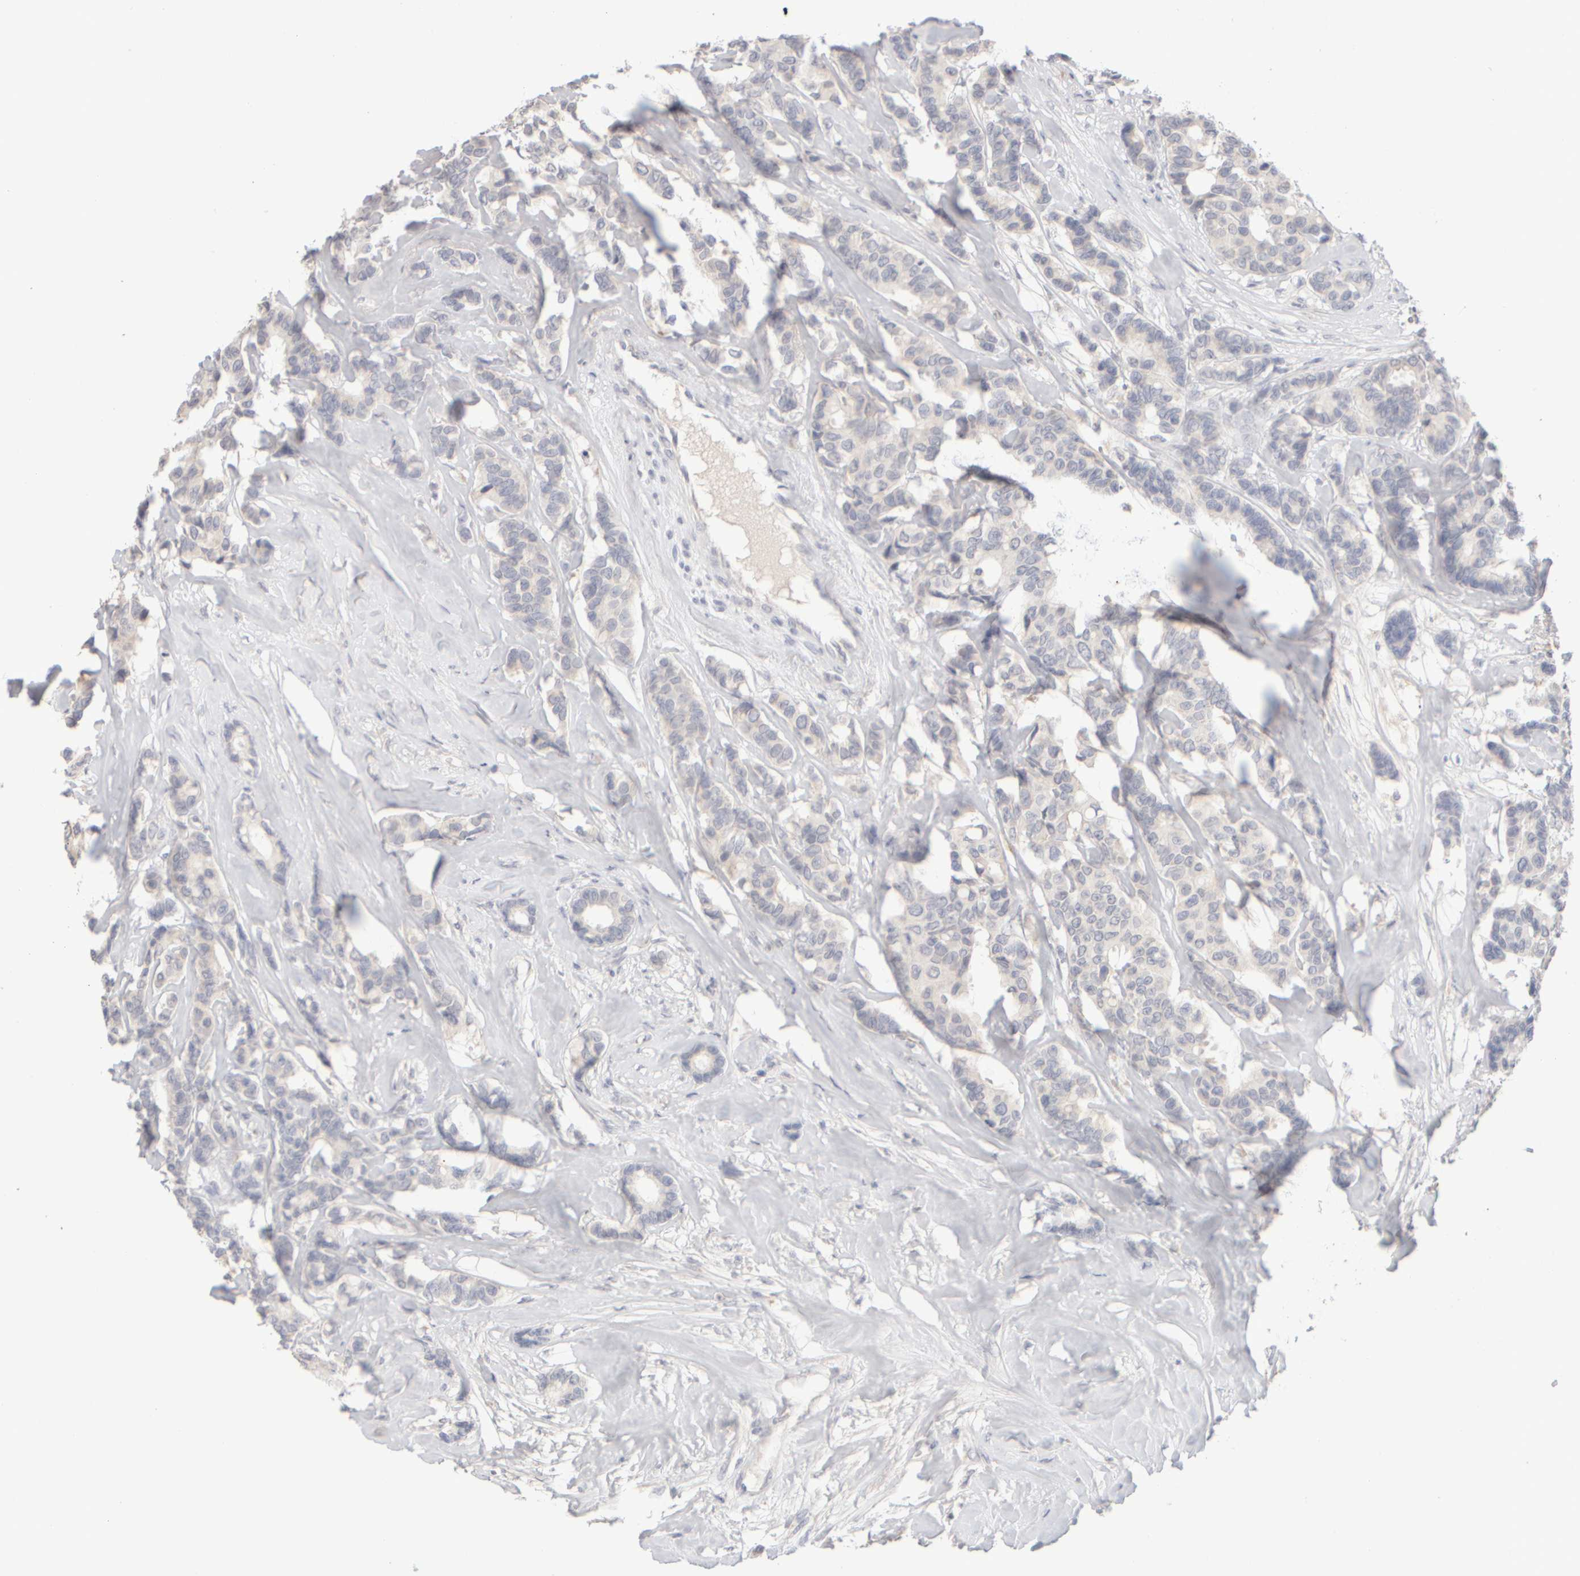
{"staining": {"intensity": "negative", "quantity": "none", "location": "none"}, "tissue": "breast cancer", "cell_type": "Tumor cells", "image_type": "cancer", "snomed": [{"axis": "morphology", "description": "Duct carcinoma"}, {"axis": "topography", "description": "Breast"}], "caption": "Immunohistochemistry photomicrograph of neoplastic tissue: breast infiltrating ductal carcinoma stained with DAB displays no significant protein positivity in tumor cells. (IHC, brightfield microscopy, high magnification).", "gene": "ZNF112", "patient": {"sex": "female", "age": 87}}